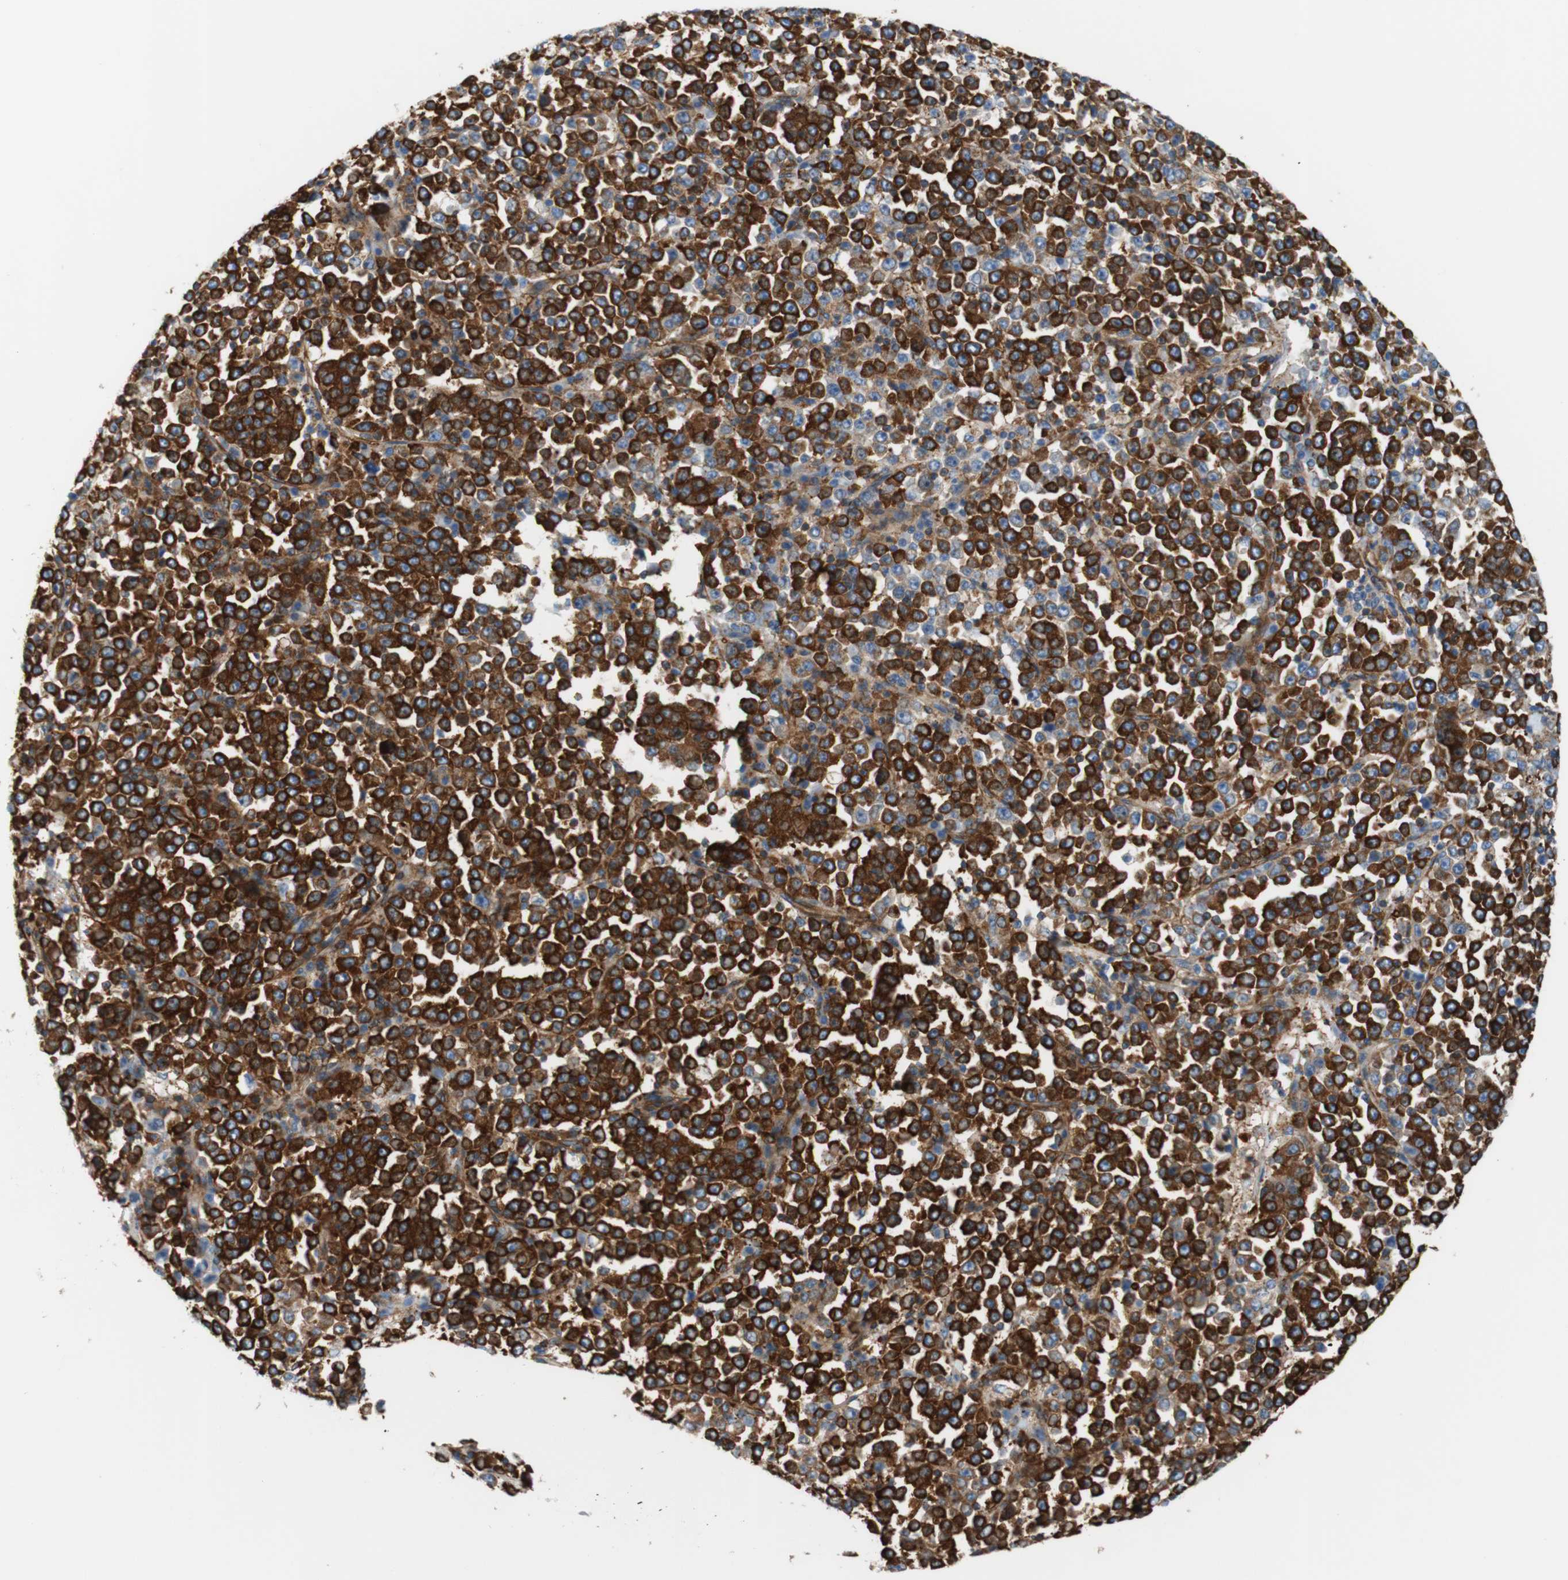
{"staining": {"intensity": "strong", "quantity": ">75%", "location": "cytoplasmic/membranous"}, "tissue": "stomach cancer", "cell_type": "Tumor cells", "image_type": "cancer", "snomed": [{"axis": "morphology", "description": "Normal tissue, NOS"}, {"axis": "morphology", "description": "Adenocarcinoma, NOS"}, {"axis": "topography", "description": "Stomach, upper"}, {"axis": "topography", "description": "Stomach"}], "caption": "Brown immunohistochemical staining in human stomach cancer shows strong cytoplasmic/membranous staining in approximately >75% of tumor cells.", "gene": "STOM", "patient": {"sex": "male", "age": 59}}